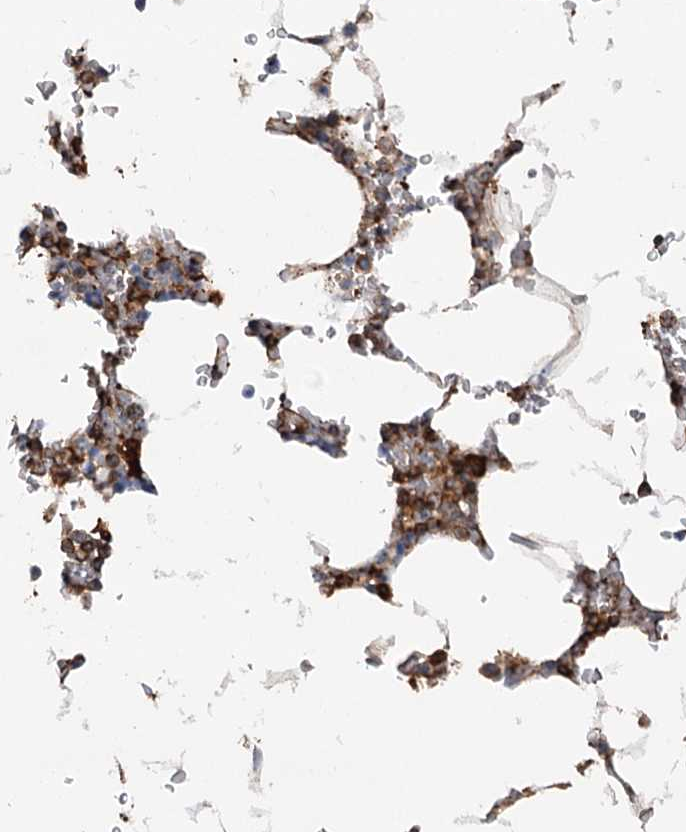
{"staining": {"intensity": "strong", "quantity": "25%-75%", "location": "cytoplasmic/membranous"}, "tissue": "bone marrow", "cell_type": "Hematopoietic cells", "image_type": "normal", "snomed": [{"axis": "morphology", "description": "Normal tissue, NOS"}, {"axis": "topography", "description": "Bone marrow"}], "caption": "Brown immunohistochemical staining in benign human bone marrow exhibits strong cytoplasmic/membranous staining in approximately 25%-75% of hematopoietic cells.", "gene": "WDR36", "patient": {"sex": "male", "age": 70}}